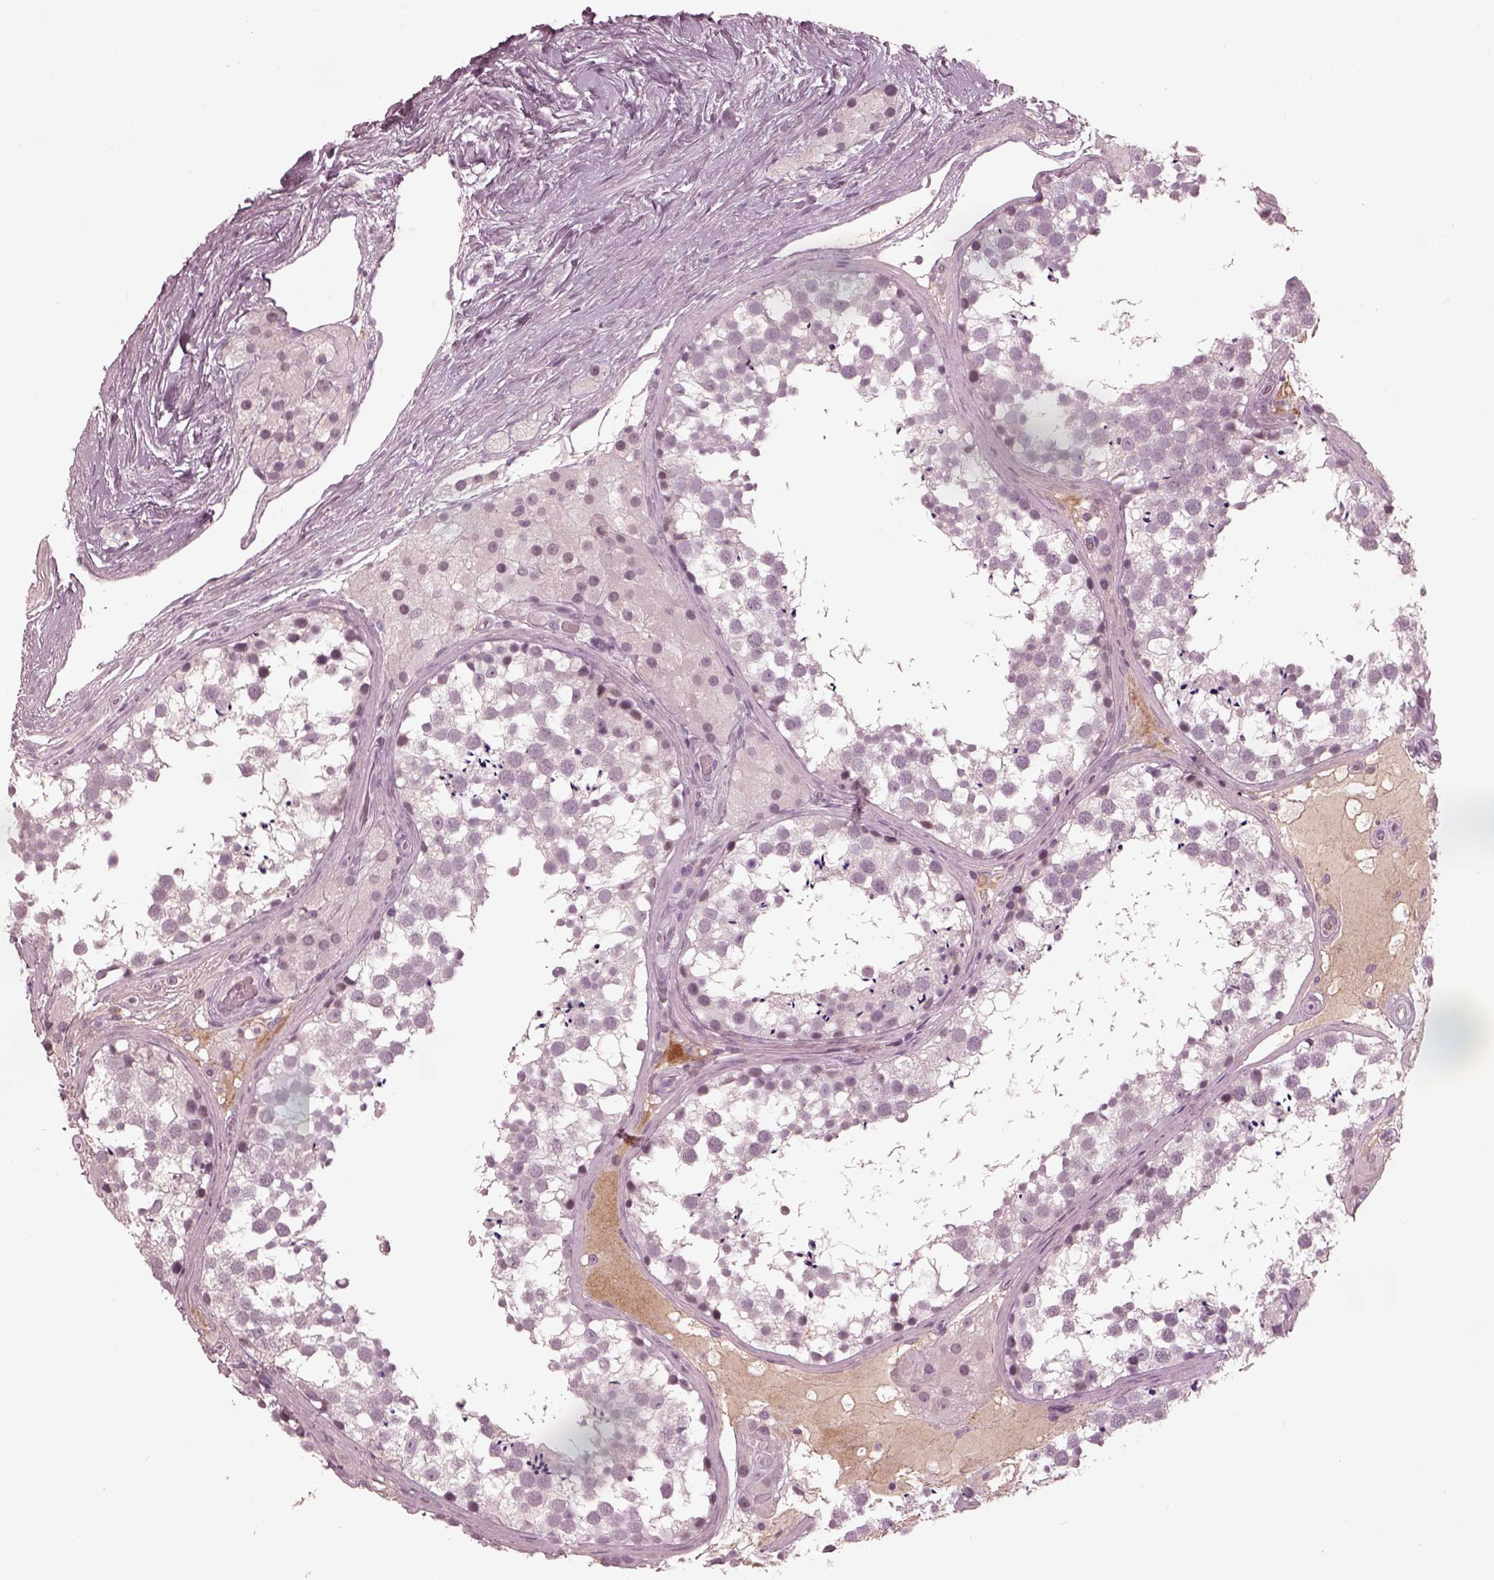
{"staining": {"intensity": "negative", "quantity": "none", "location": "none"}, "tissue": "testis", "cell_type": "Cells in seminiferous ducts", "image_type": "normal", "snomed": [{"axis": "morphology", "description": "Normal tissue, NOS"}, {"axis": "morphology", "description": "Seminoma, NOS"}, {"axis": "topography", "description": "Testis"}], "caption": "Human testis stained for a protein using immunohistochemistry (IHC) exhibits no staining in cells in seminiferous ducts.", "gene": "KCNA2", "patient": {"sex": "male", "age": 65}}